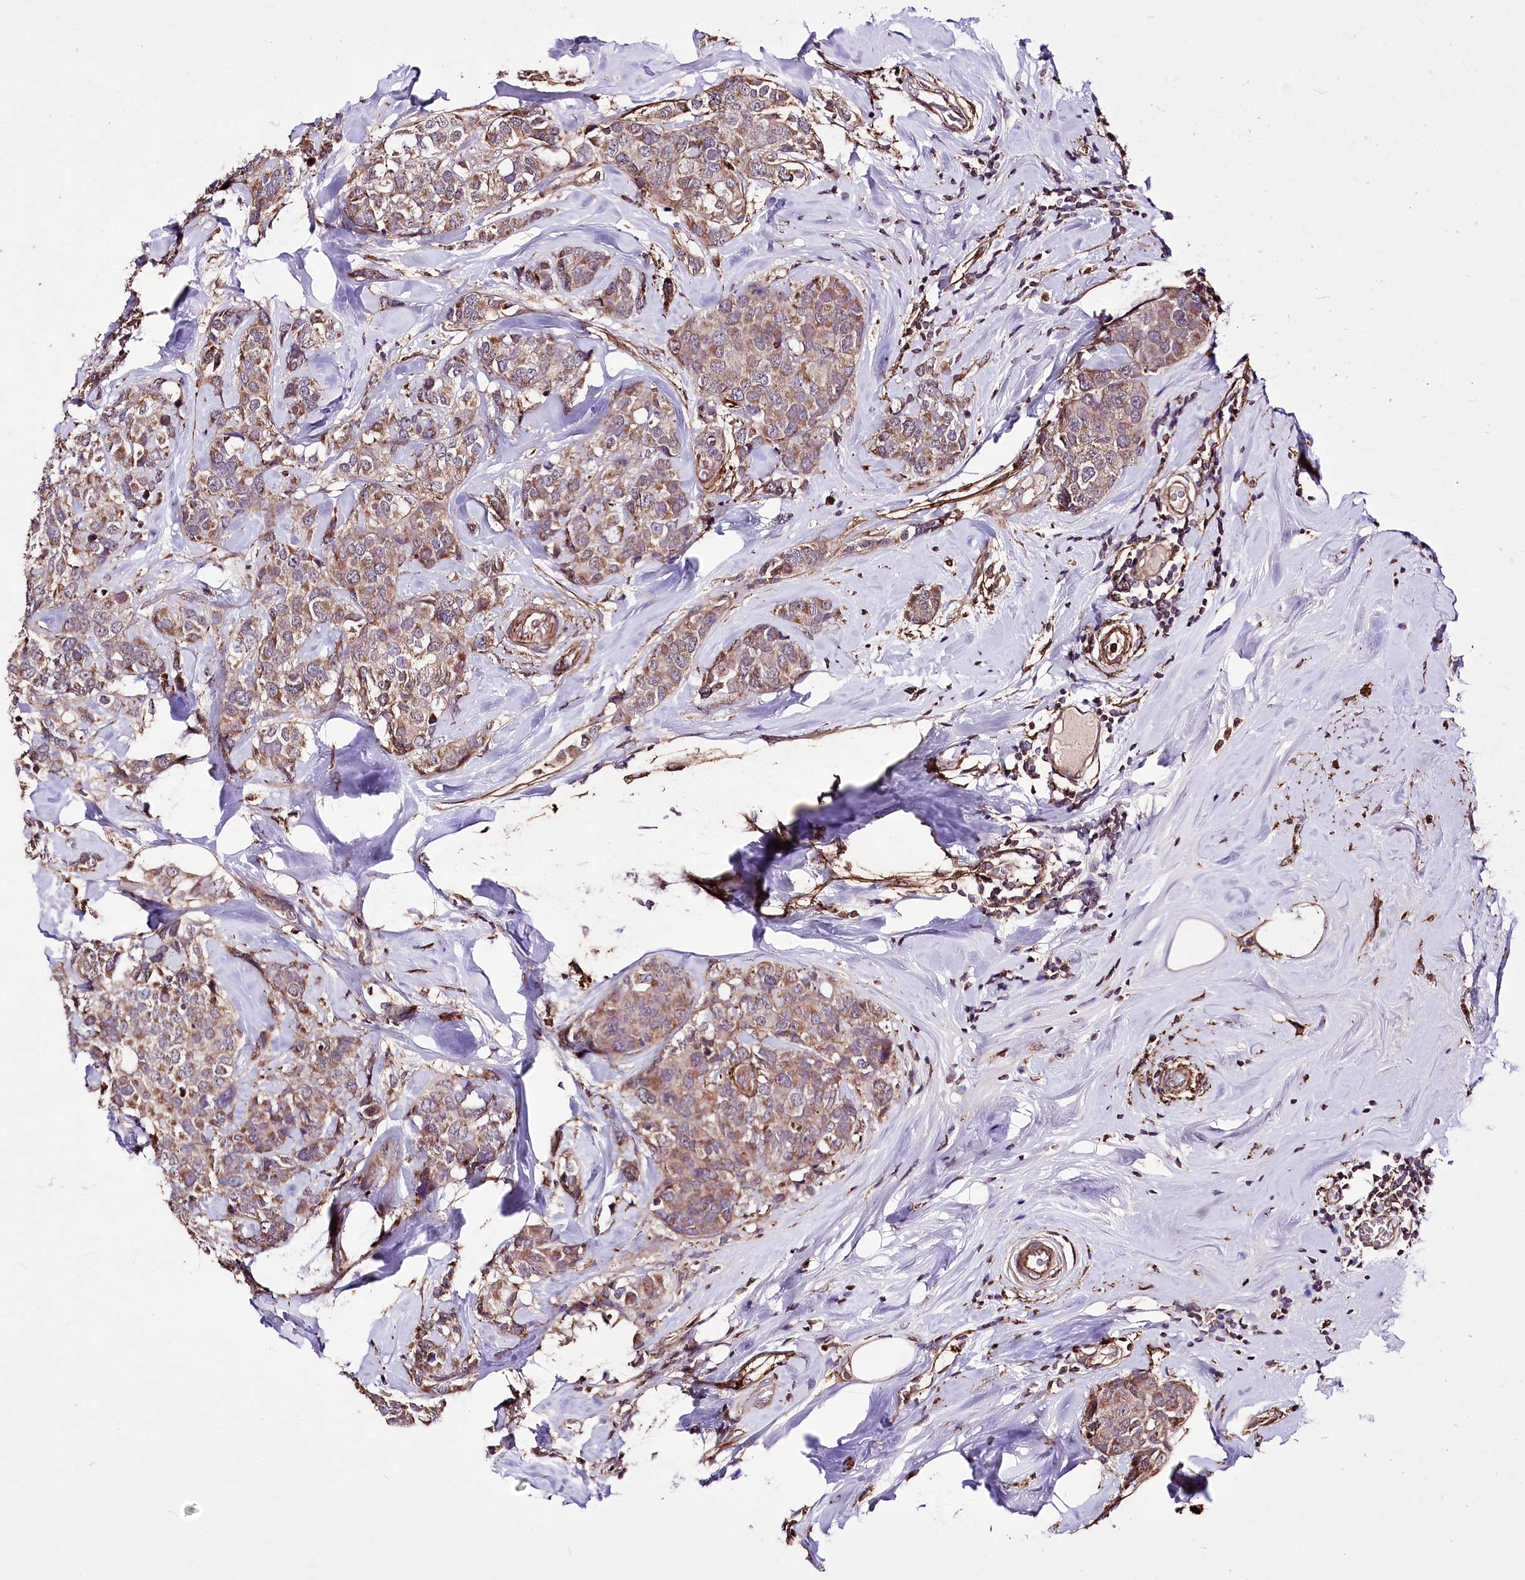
{"staining": {"intensity": "moderate", "quantity": ">75%", "location": "cytoplasmic/membranous"}, "tissue": "breast cancer", "cell_type": "Tumor cells", "image_type": "cancer", "snomed": [{"axis": "morphology", "description": "Lobular carcinoma"}, {"axis": "topography", "description": "Breast"}], "caption": "Human breast cancer (lobular carcinoma) stained with a protein marker reveals moderate staining in tumor cells.", "gene": "WWC1", "patient": {"sex": "female", "age": 59}}